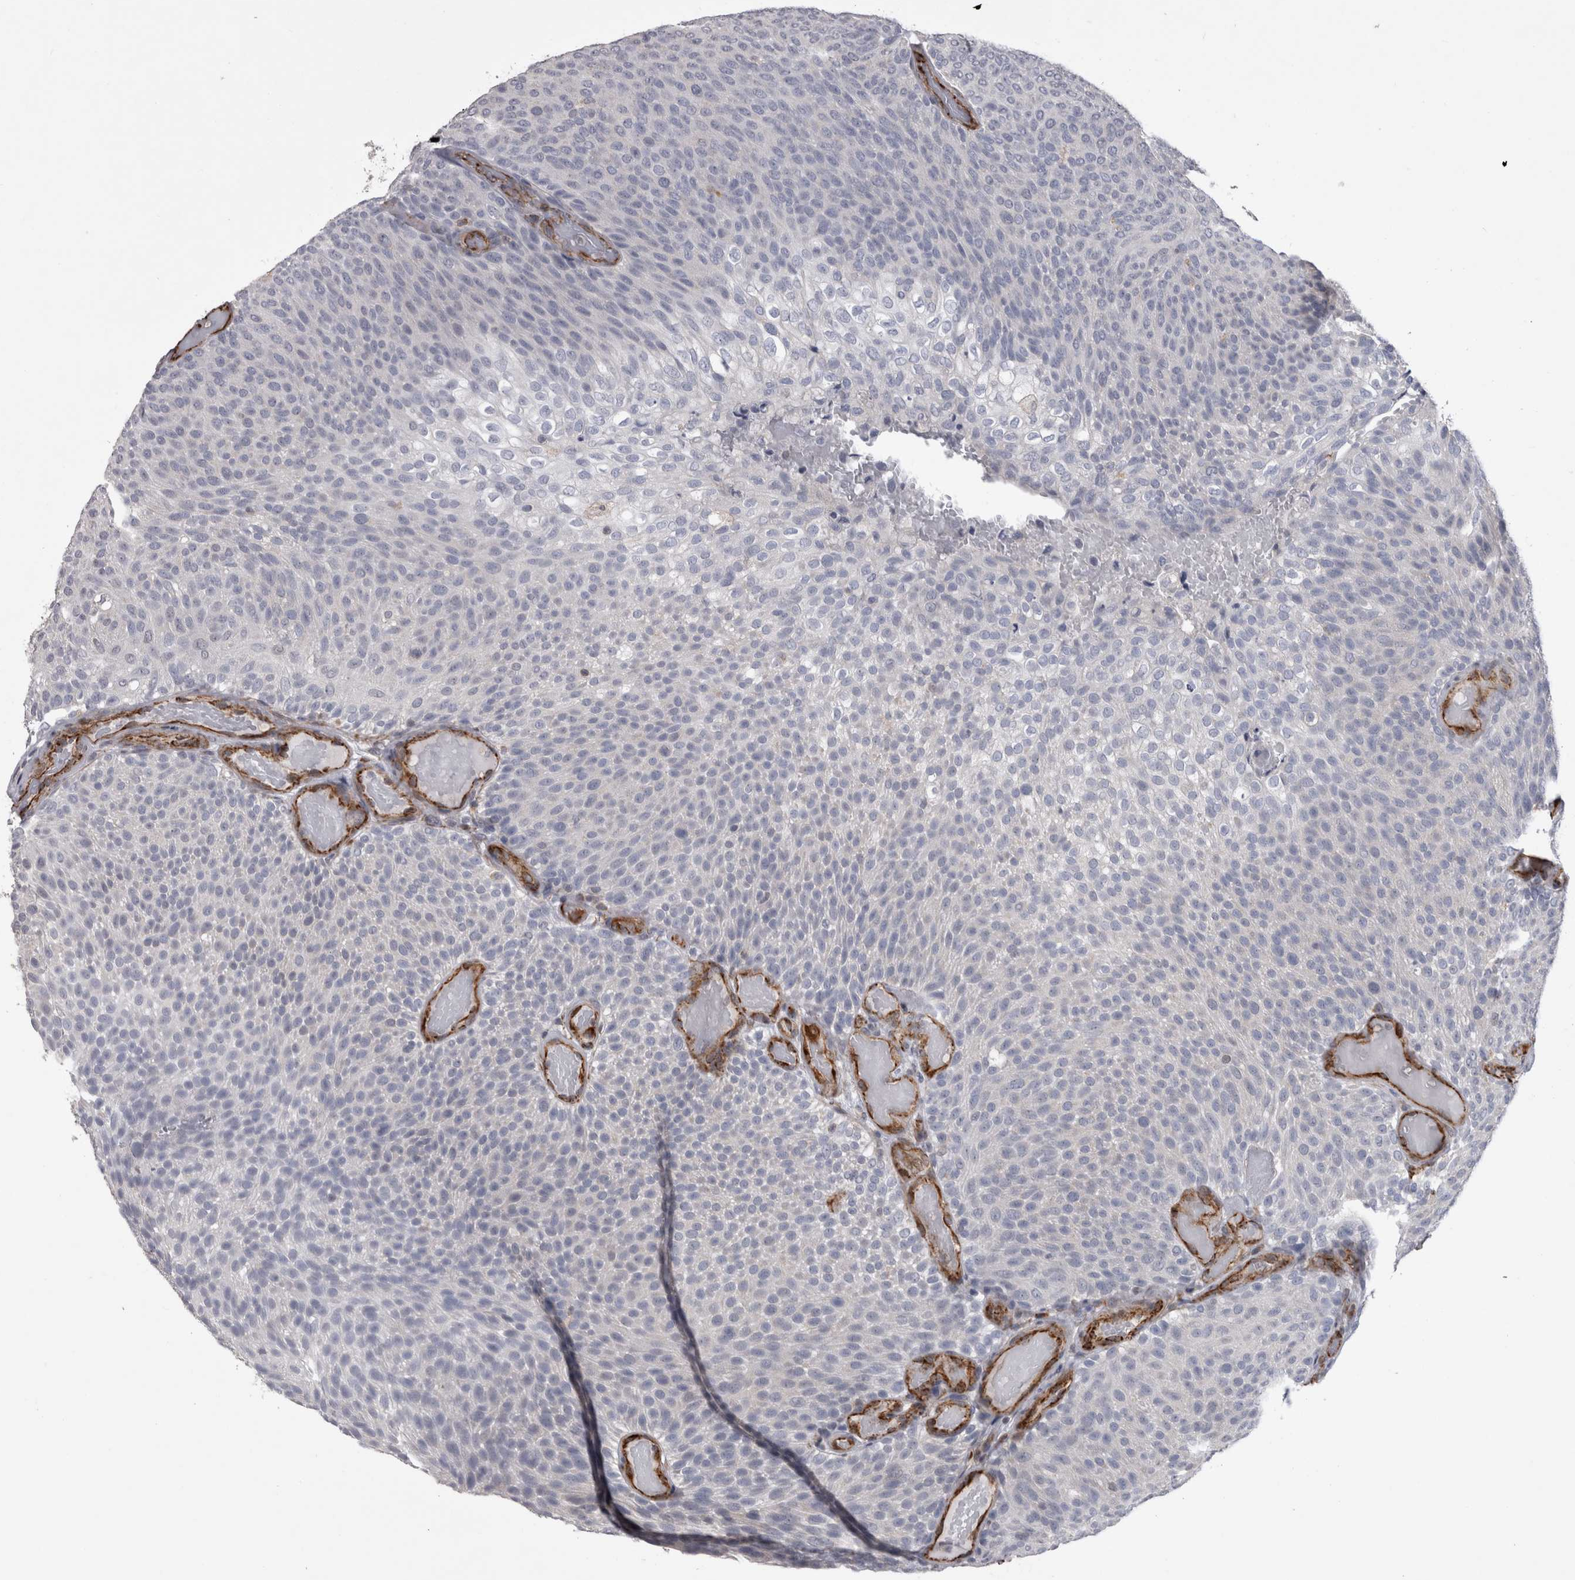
{"staining": {"intensity": "negative", "quantity": "none", "location": "none"}, "tissue": "urothelial cancer", "cell_type": "Tumor cells", "image_type": "cancer", "snomed": [{"axis": "morphology", "description": "Urothelial carcinoma, Low grade"}, {"axis": "topography", "description": "Urinary bladder"}], "caption": "This image is of urothelial cancer stained with immunohistochemistry to label a protein in brown with the nuclei are counter-stained blue. There is no positivity in tumor cells.", "gene": "ACOT7", "patient": {"sex": "male", "age": 78}}